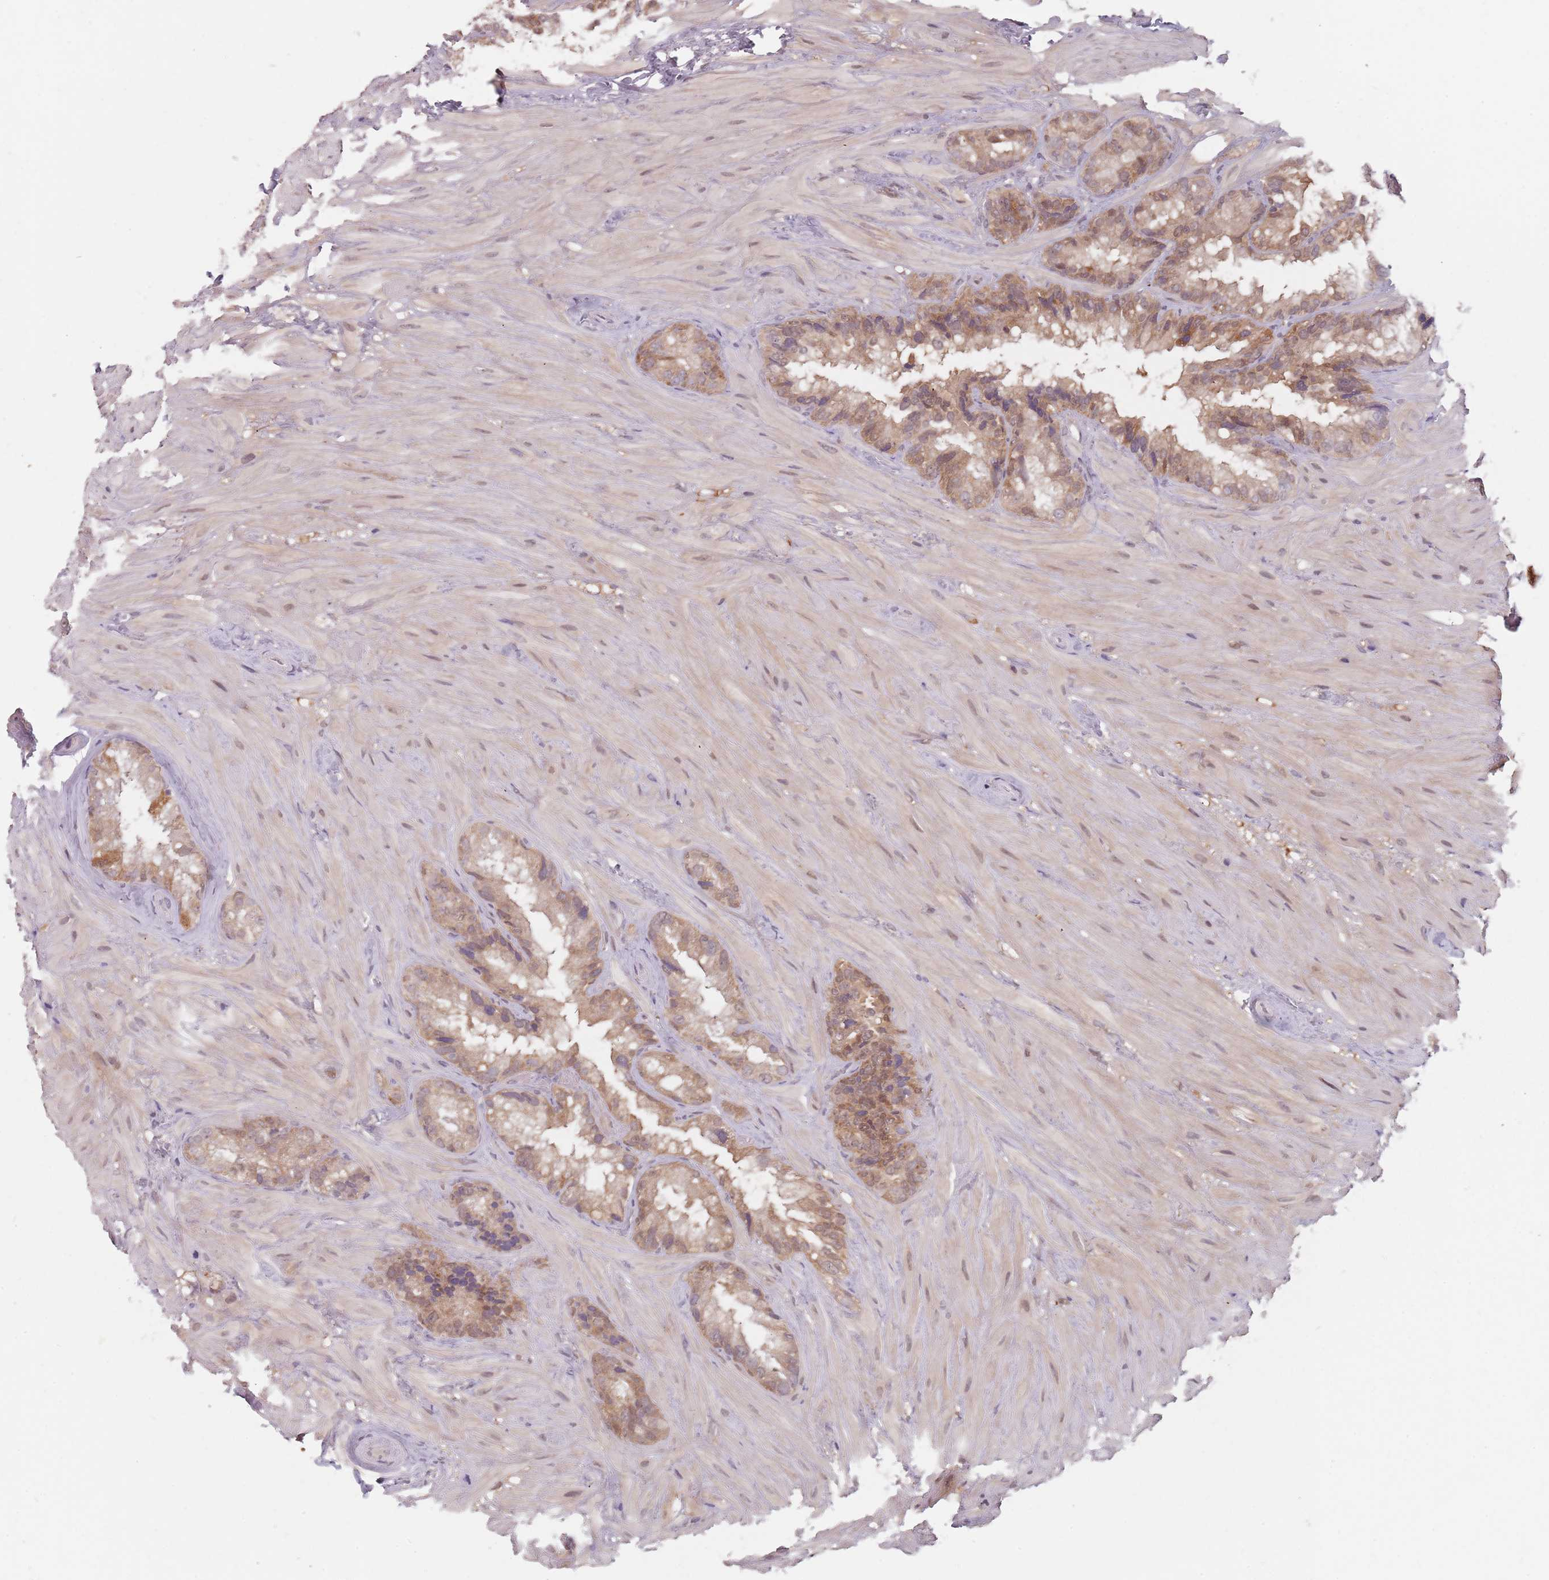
{"staining": {"intensity": "moderate", "quantity": ">75%", "location": "cytoplasmic/membranous,nuclear"}, "tissue": "seminal vesicle", "cell_type": "Glandular cells", "image_type": "normal", "snomed": [{"axis": "morphology", "description": "Normal tissue, NOS"}, {"axis": "topography", "description": "Prostate"}, {"axis": "topography", "description": "Seminal veicle"}], "caption": "Glandular cells show medium levels of moderate cytoplasmic/membranous,nuclear staining in about >75% of cells in normal seminal vesicle.", "gene": "NAXE", "patient": {"sex": "male", "age": 68}}